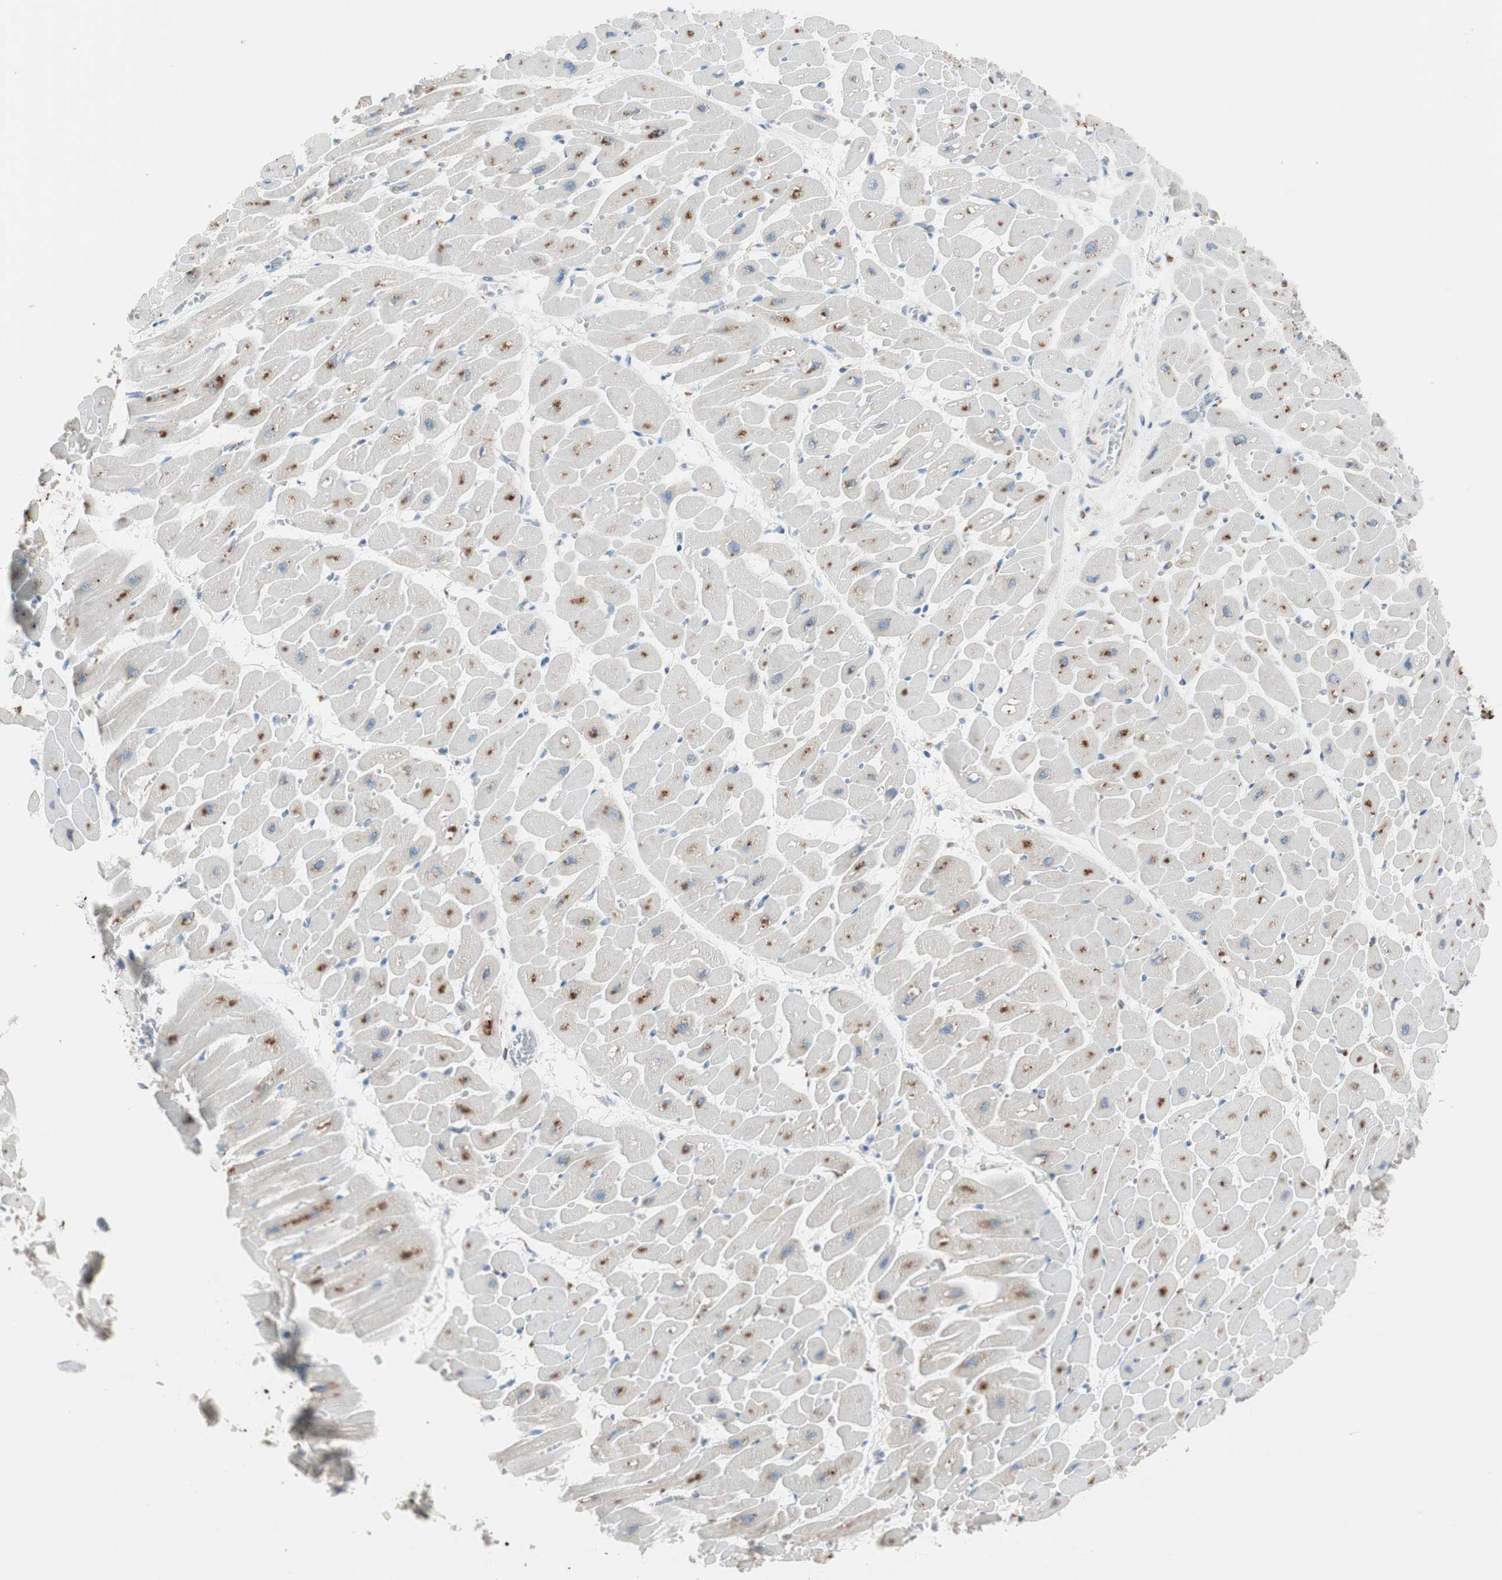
{"staining": {"intensity": "strong", "quantity": "25%-75%", "location": "cytoplasmic/membranous"}, "tissue": "heart muscle", "cell_type": "Cardiomyocytes", "image_type": "normal", "snomed": [{"axis": "morphology", "description": "Normal tissue, NOS"}, {"axis": "topography", "description": "Heart"}], "caption": "Immunohistochemical staining of benign heart muscle exhibits strong cytoplasmic/membranous protein expression in approximately 25%-75% of cardiomyocytes. The protein is stained brown, and the nuclei are stained in blue (DAB (3,3'-diaminobenzidine) IHC with brightfield microscopy, high magnification).", "gene": "P4HTM", "patient": {"sex": "male", "age": 45}}